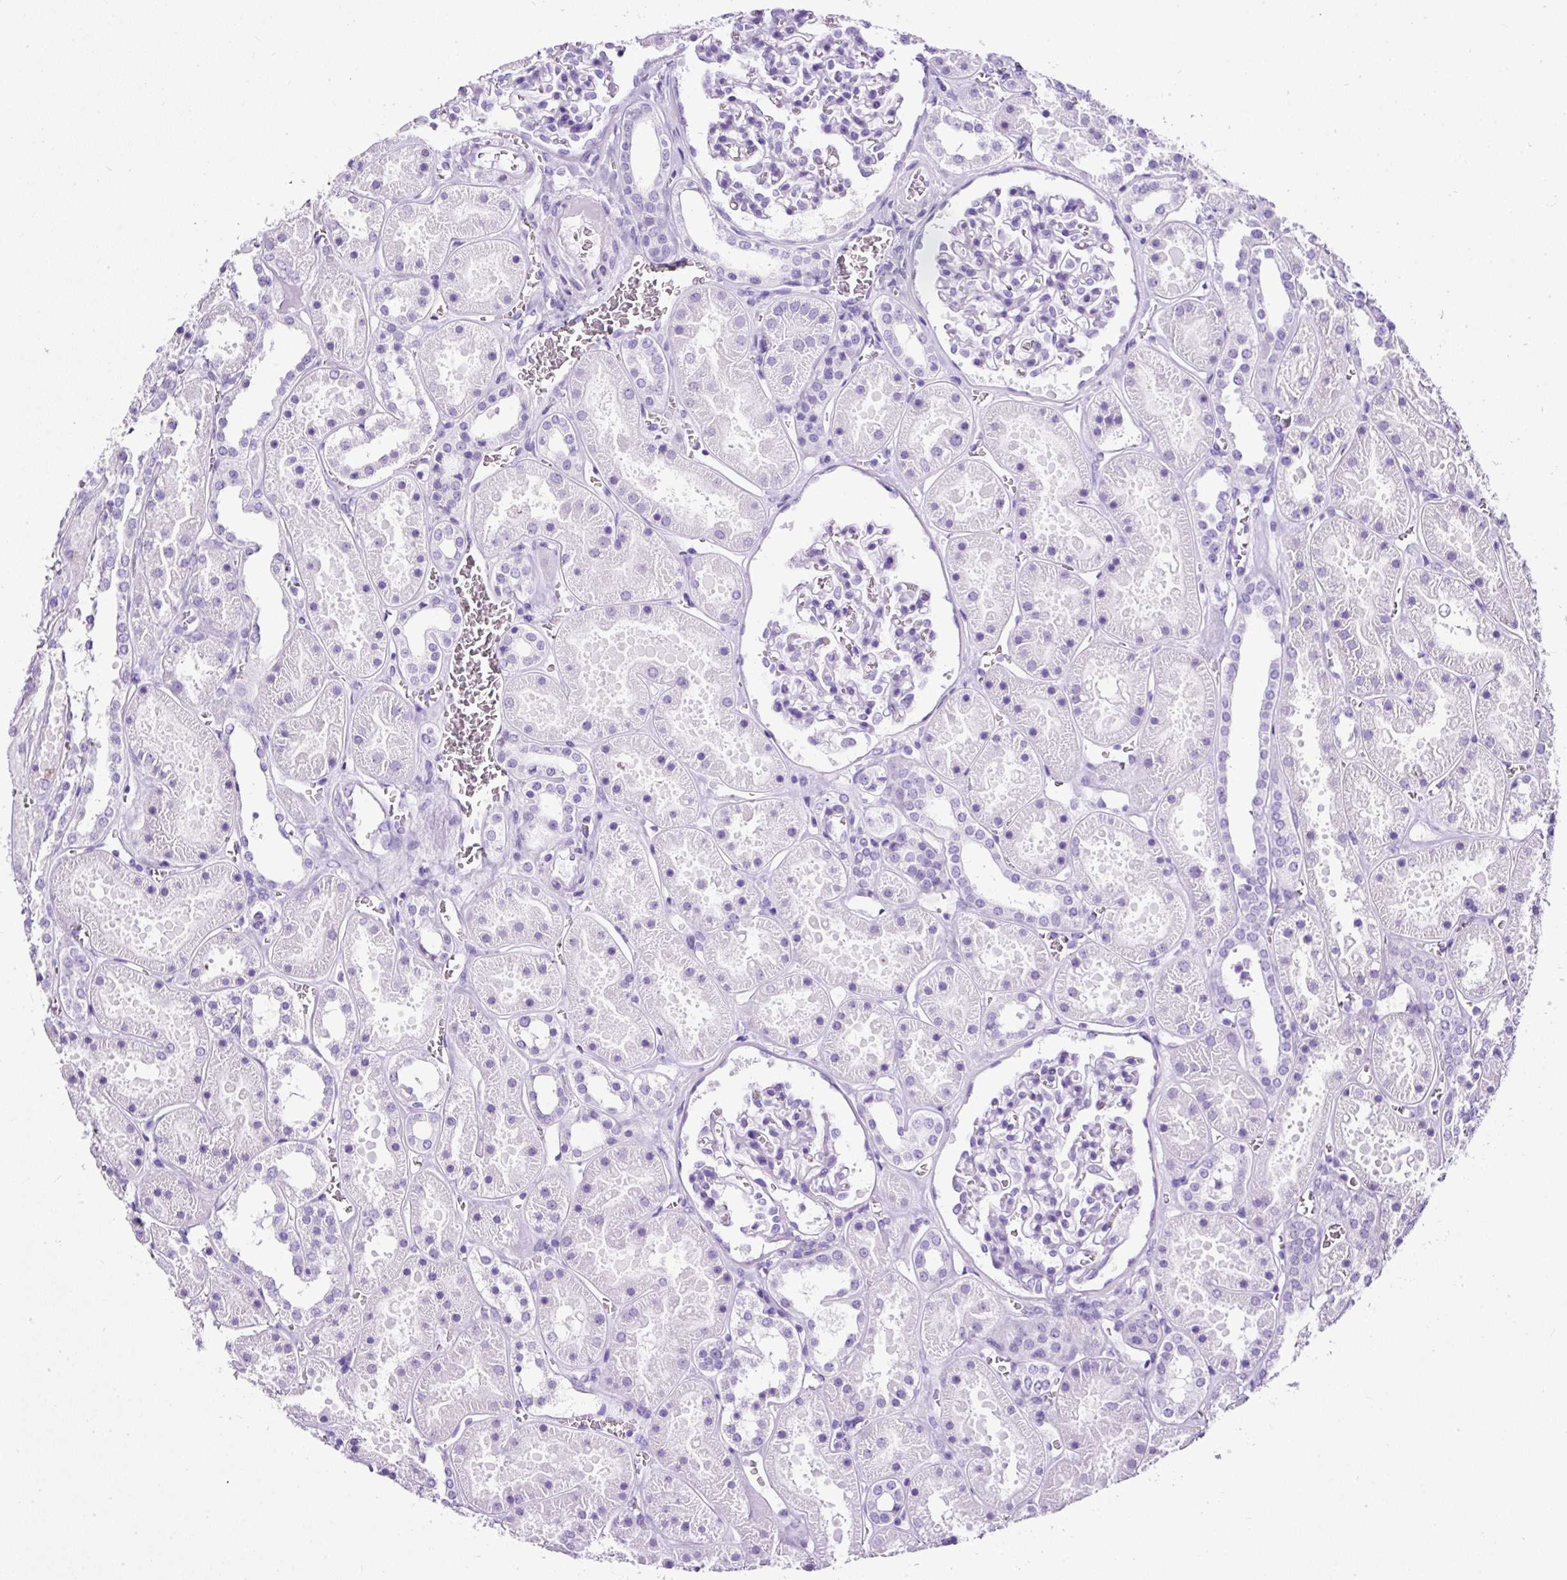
{"staining": {"intensity": "negative", "quantity": "none", "location": "none"}, "tissue": "kidney", "cell_type": "Cells in glomeruli", "image_type": "normal", "snomed": [{"axis": "morphology", "description": "Normal tissue, NOS"}, {"axis": "topography", "description": "Kidney"}], "caption": "Image shows no protein positivity in cells in glomeruli of normal kidney.", "gene": "NTS", "patient": {"sex": "female", "age": 41}}